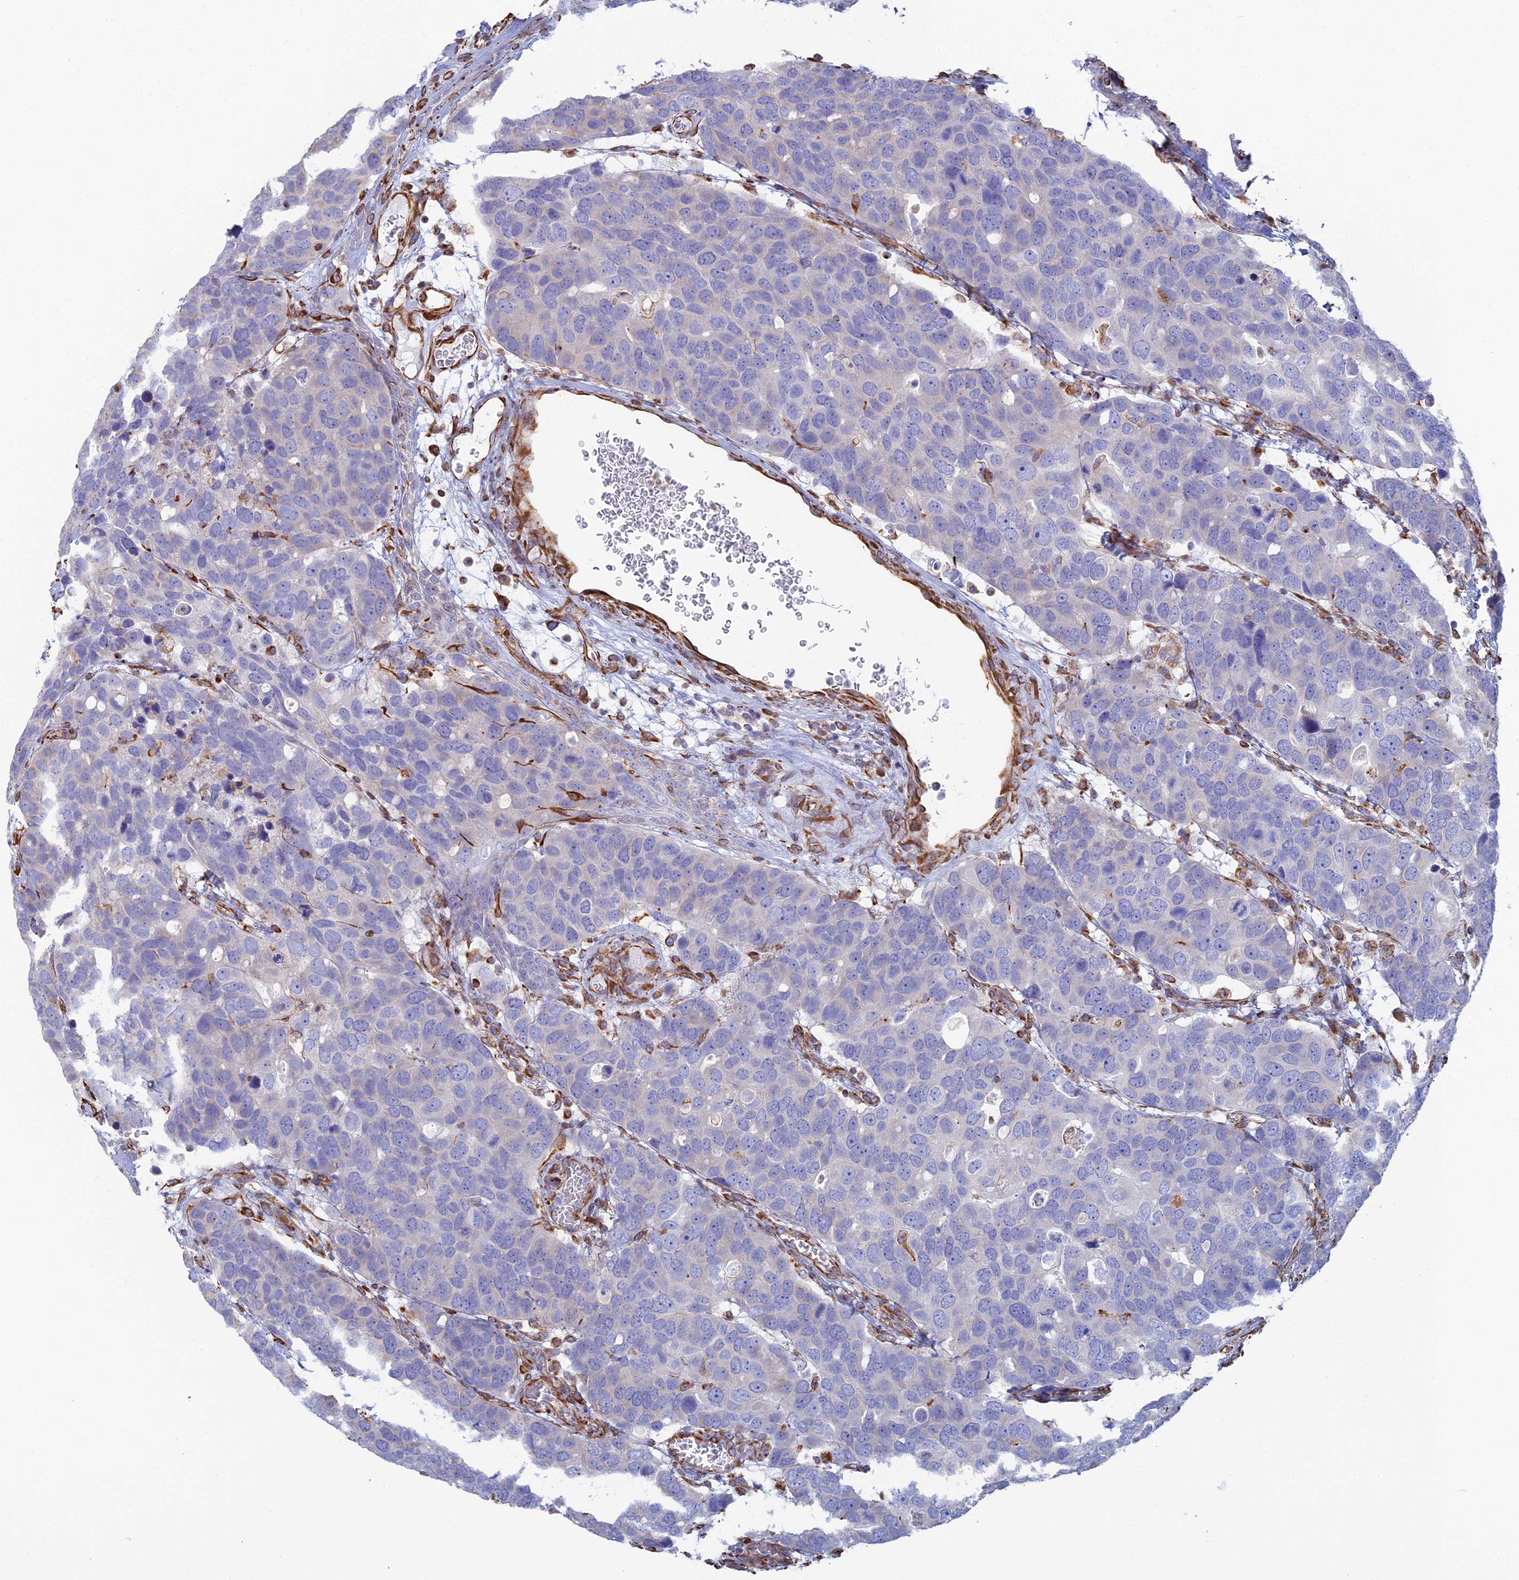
{"staining": {"intensity": "negative", "quantity": "none", "location": "none"}, "tissue": "breast cancer", "cell_type": "Tumor cells", "image_type": "cancer", "snomed": [{"axis": "morphology", "description": "Duct carcinoma"}, {"axis": "topography", "description": "Breast"}], "caption": "Immunohistochemistry photomicrograph of neoplastic tissue: human breast cancer (infiltrating ductal carcinoma) stained with DAB displays no significant protein expression in tumor cells. (Stains: DAB (3,3'-diaminobenzidine) immunohistochemistry (IHC) with hematoxylin counter stain, Microscopy: brightfield microscopy at high magnification).", "gene": "CLVS2", "patient": {"sex": "female", "age": 83}}